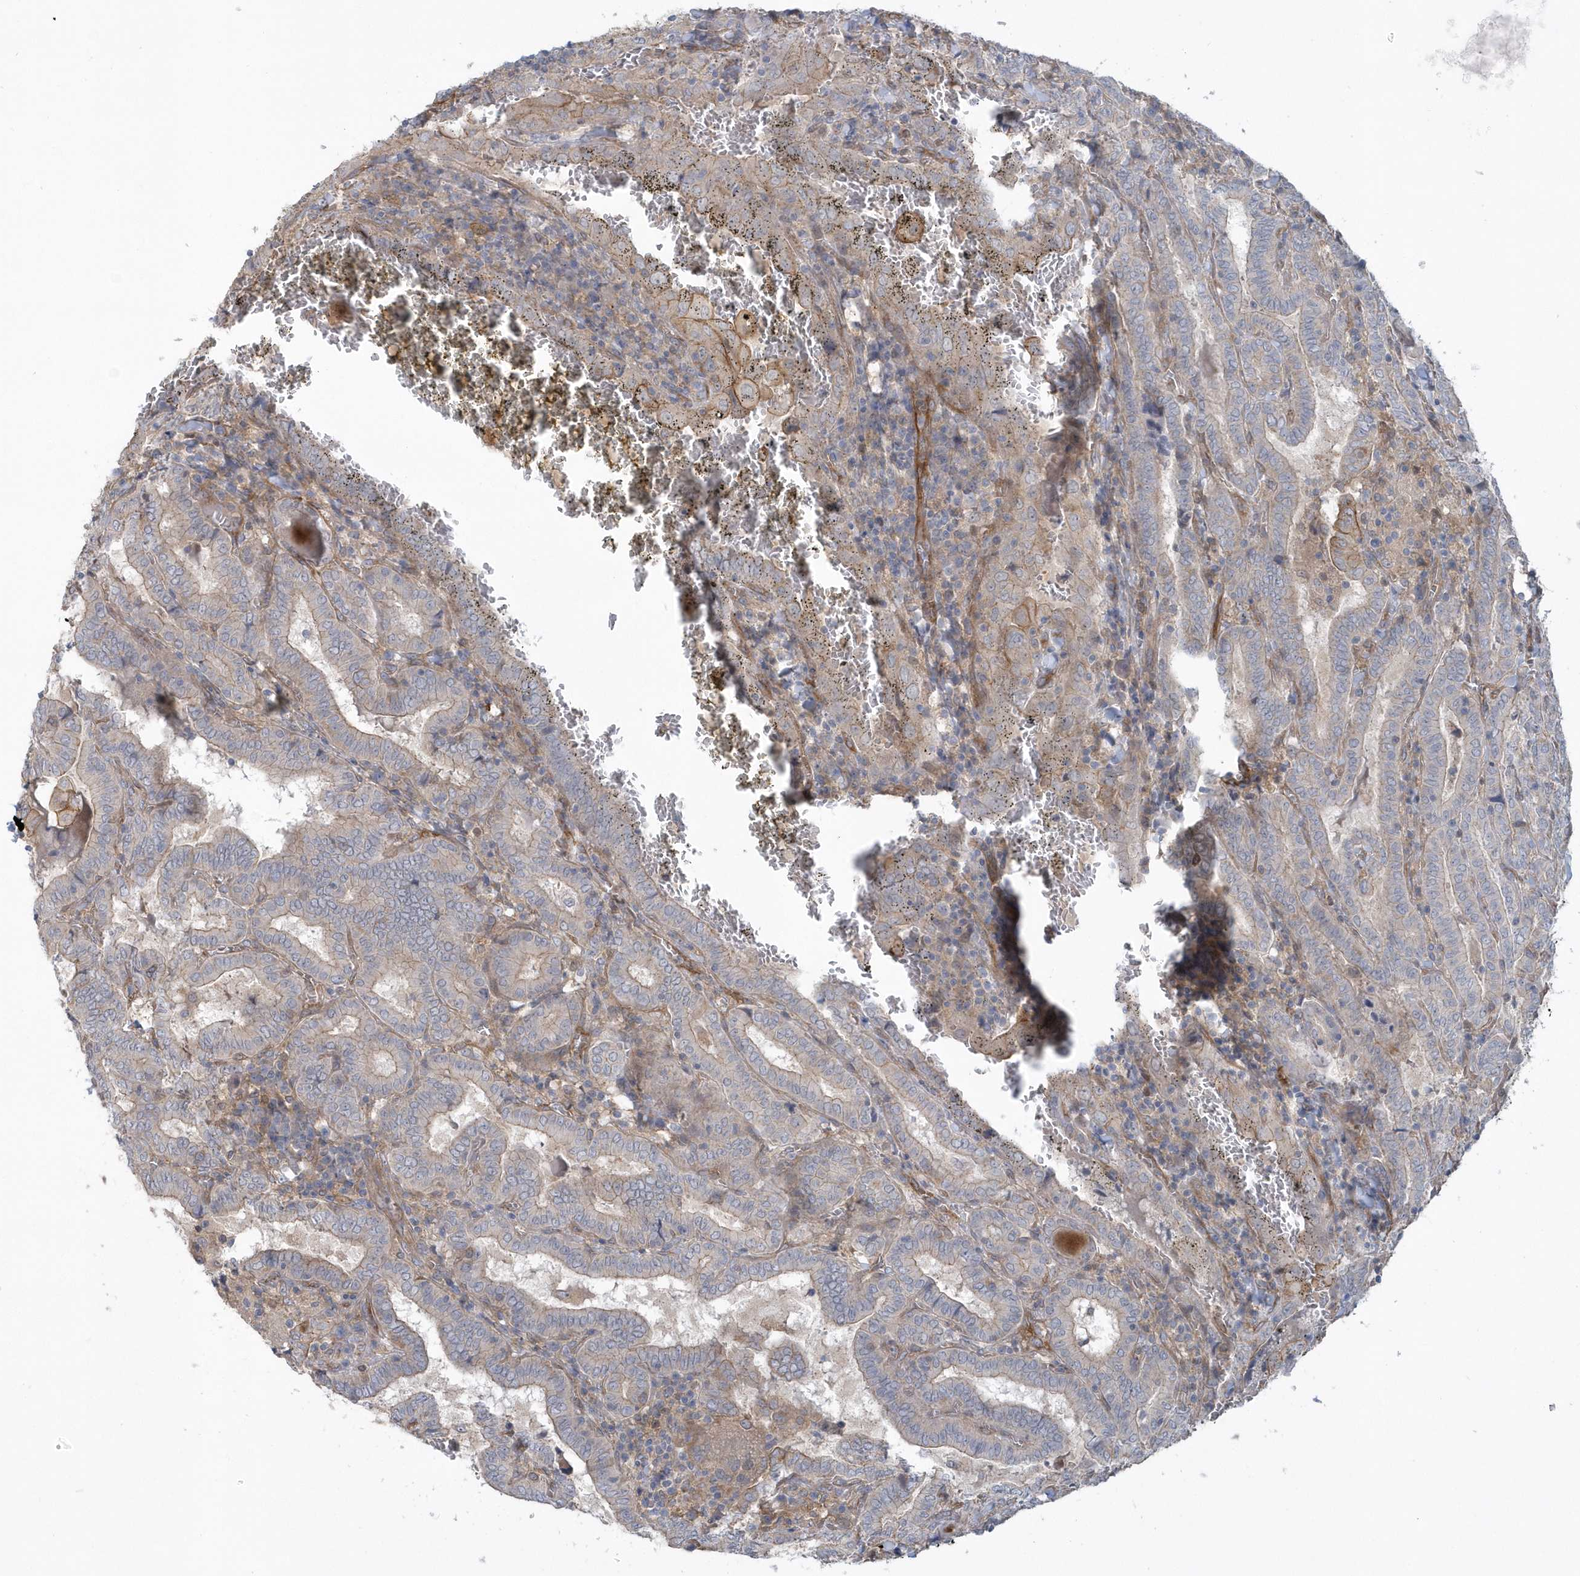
{"staining": {"intensity": "moderate", "quantity": "25%-75%", "location": "cytoplasmic/membranous"}, "tissue": "thyroid cancer", "cell_type": "Tumor cells", "image_type": "cancer", "snomed": [{"axis": "morphology", "description": "Papillary adenocarcinoma, NOS"}, {"axis": "topography", "description": "Thyroid gland"}], "caption": "High-magnification brightfield microscopy of papillary adenocarcinoma (thyroid) stained with DAB (brown) and counterstained with hematoxylin (blue). tumor cells exhibit moderate cytoplasmic/membranous staining is present in approximately25%-75% of cells. The protein of interest is shown in brown color, while the nuclei are stained blue.", "gene": "RAI14", "patient": {"sex": "female", "age": 72}}